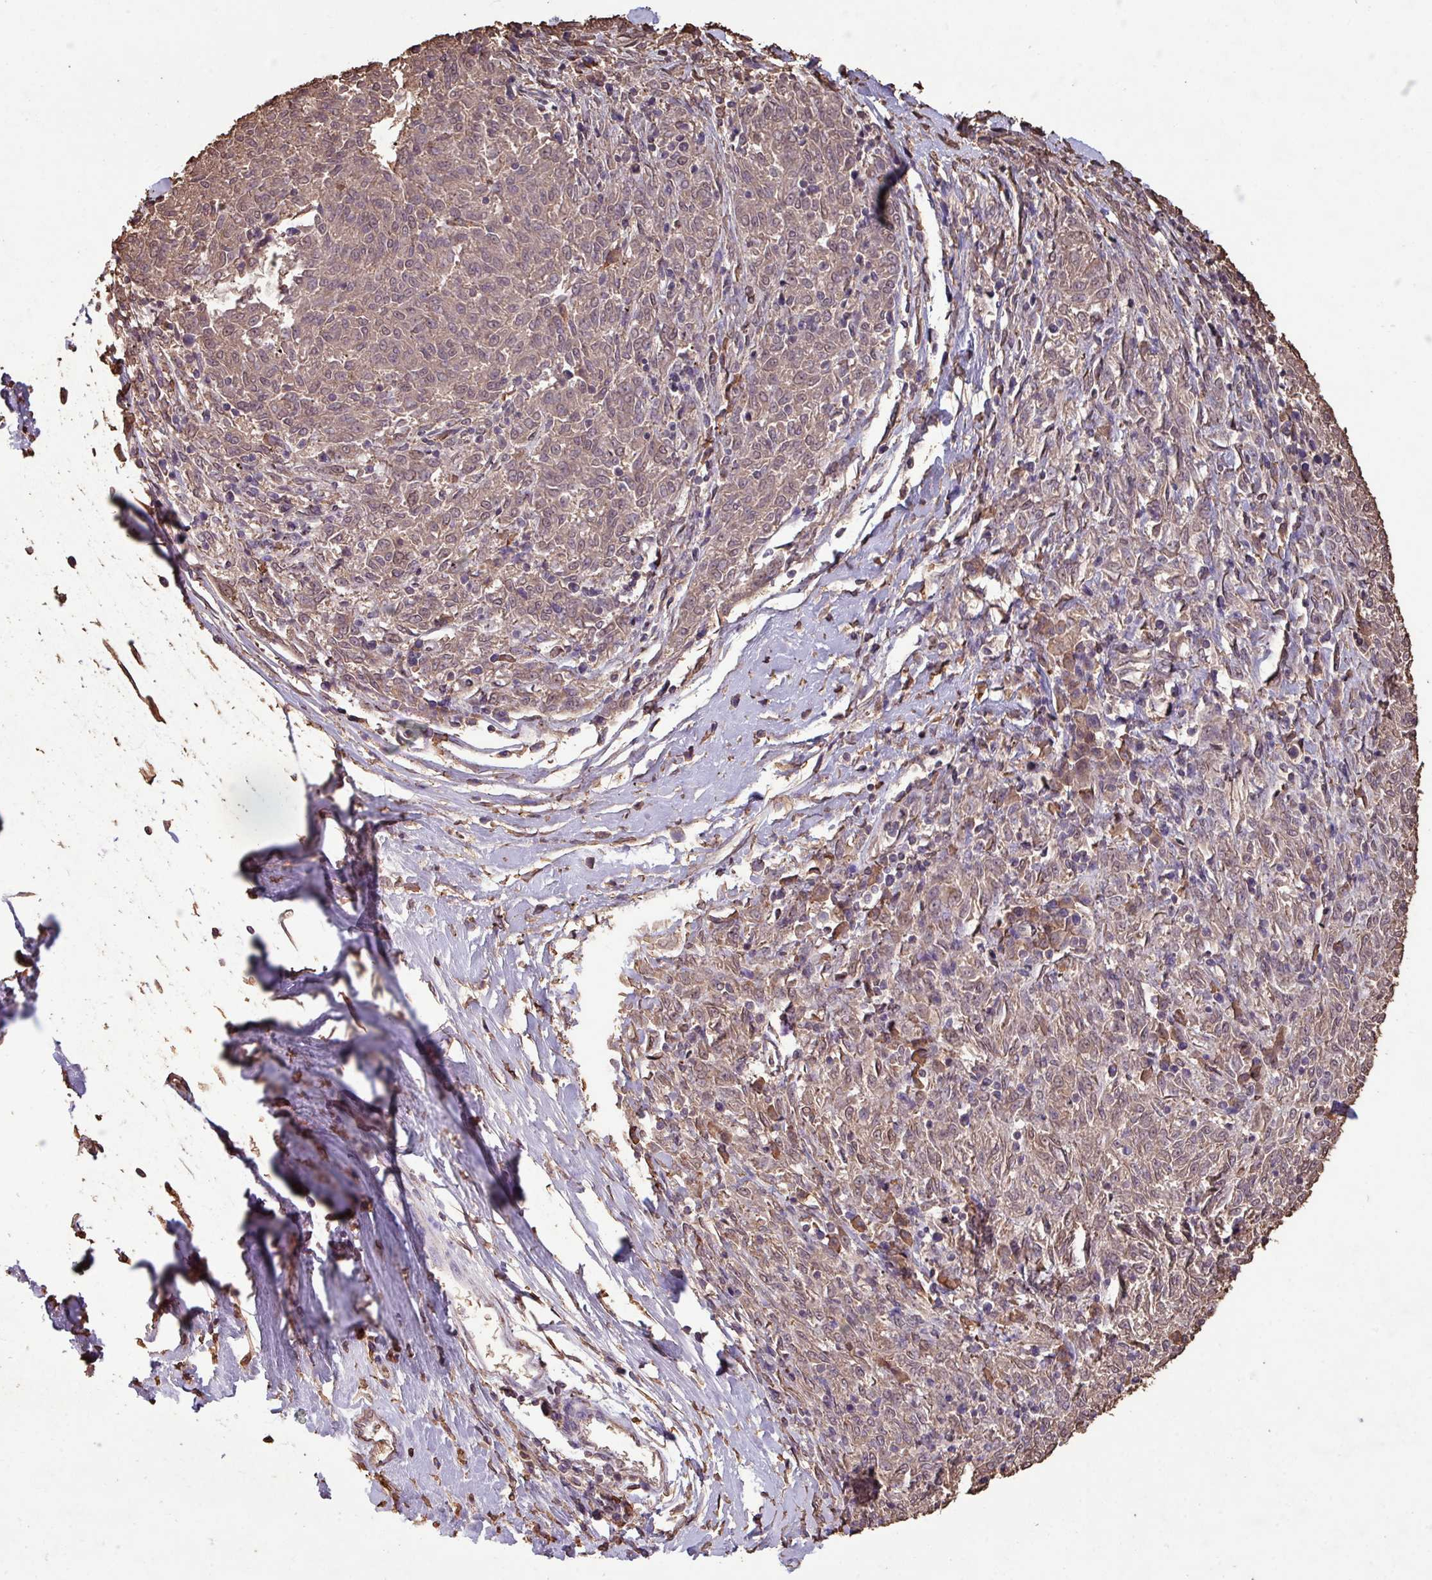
{"staining": {"intensity": "weak", "quantity": ">75%", "location": "cytoplasmic/membranous"}, "tissue": "melanoma", "cell_type": "Tumor cells", "image_type": "cancer", "snomed": [{"axis": "morphology", "description": "Malignant melanoma, NOS"}, {"axis": "topography", "description": "Skin"}], "caption": "Immunohistochemistry (IHC) image of neoplastic tissue: human malignant melanoma stained using IHC displays low levels of weak protein expression localized specifically in the cytoplasmic/membranous of tumor cells, appearing as a cytoplasmic/membranous brown color.", "gene": "CAMK2B", "patient": {"sex": "female", "age": 72}}